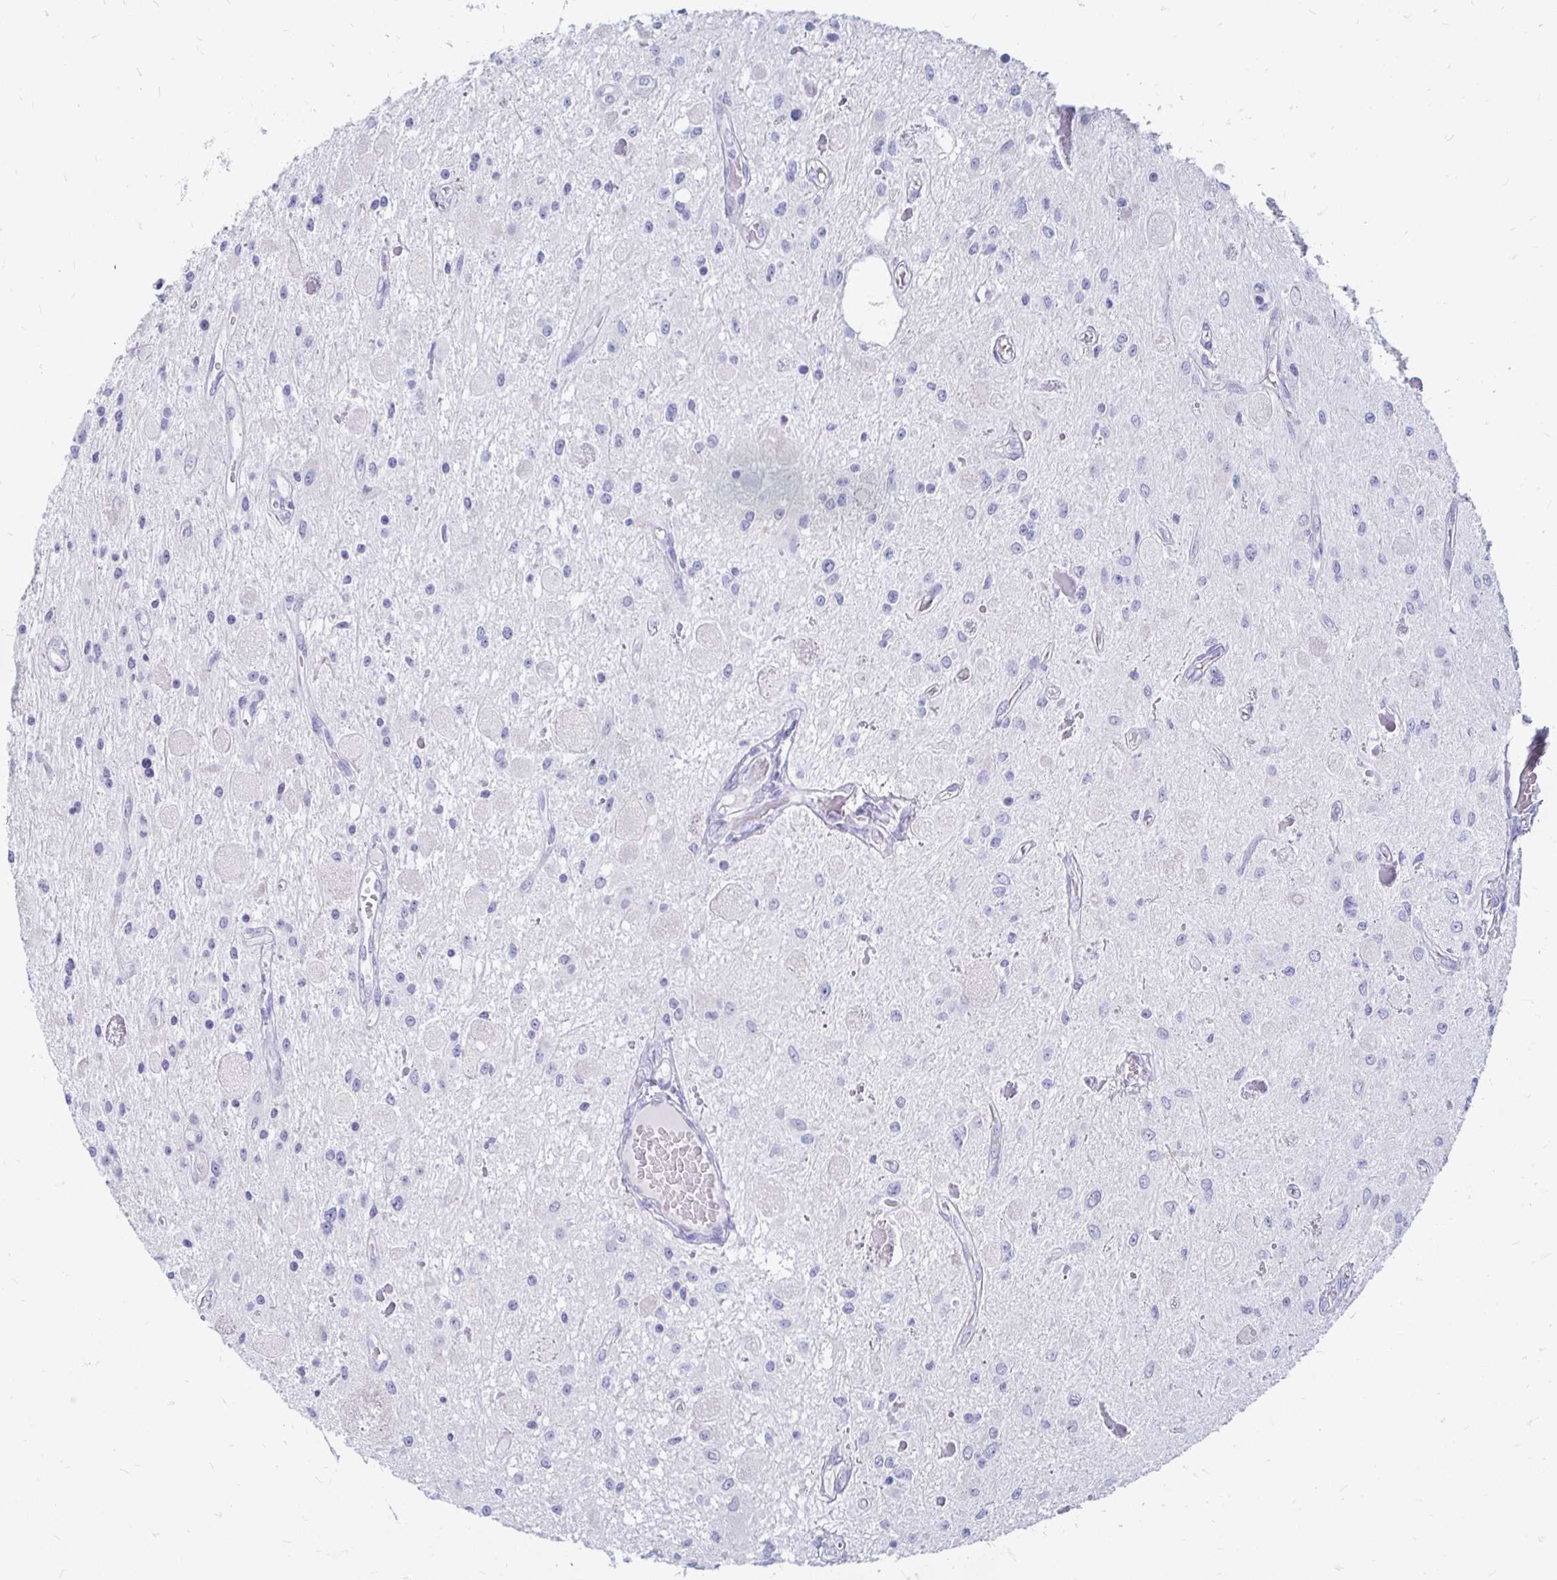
{"staining": {"intensity": "negative", "quantity": "none", "location": "none"}, "tissue": "glioma", "cell_type": "Tumor cells", "image_type": "cancer", "snomed": [{"axis": "morphology", "description": "Glioma, malignant, Low grade"}, {"axis": "topography", "description": "Cerebellum"}], "caption": "This is an immunohistochemistry photomicrograph of human malignant glioma (low-grade). There is no positivity in tumor cells.", "gene": "PEG10", "patient": {"sex": "female", "age": 14}}